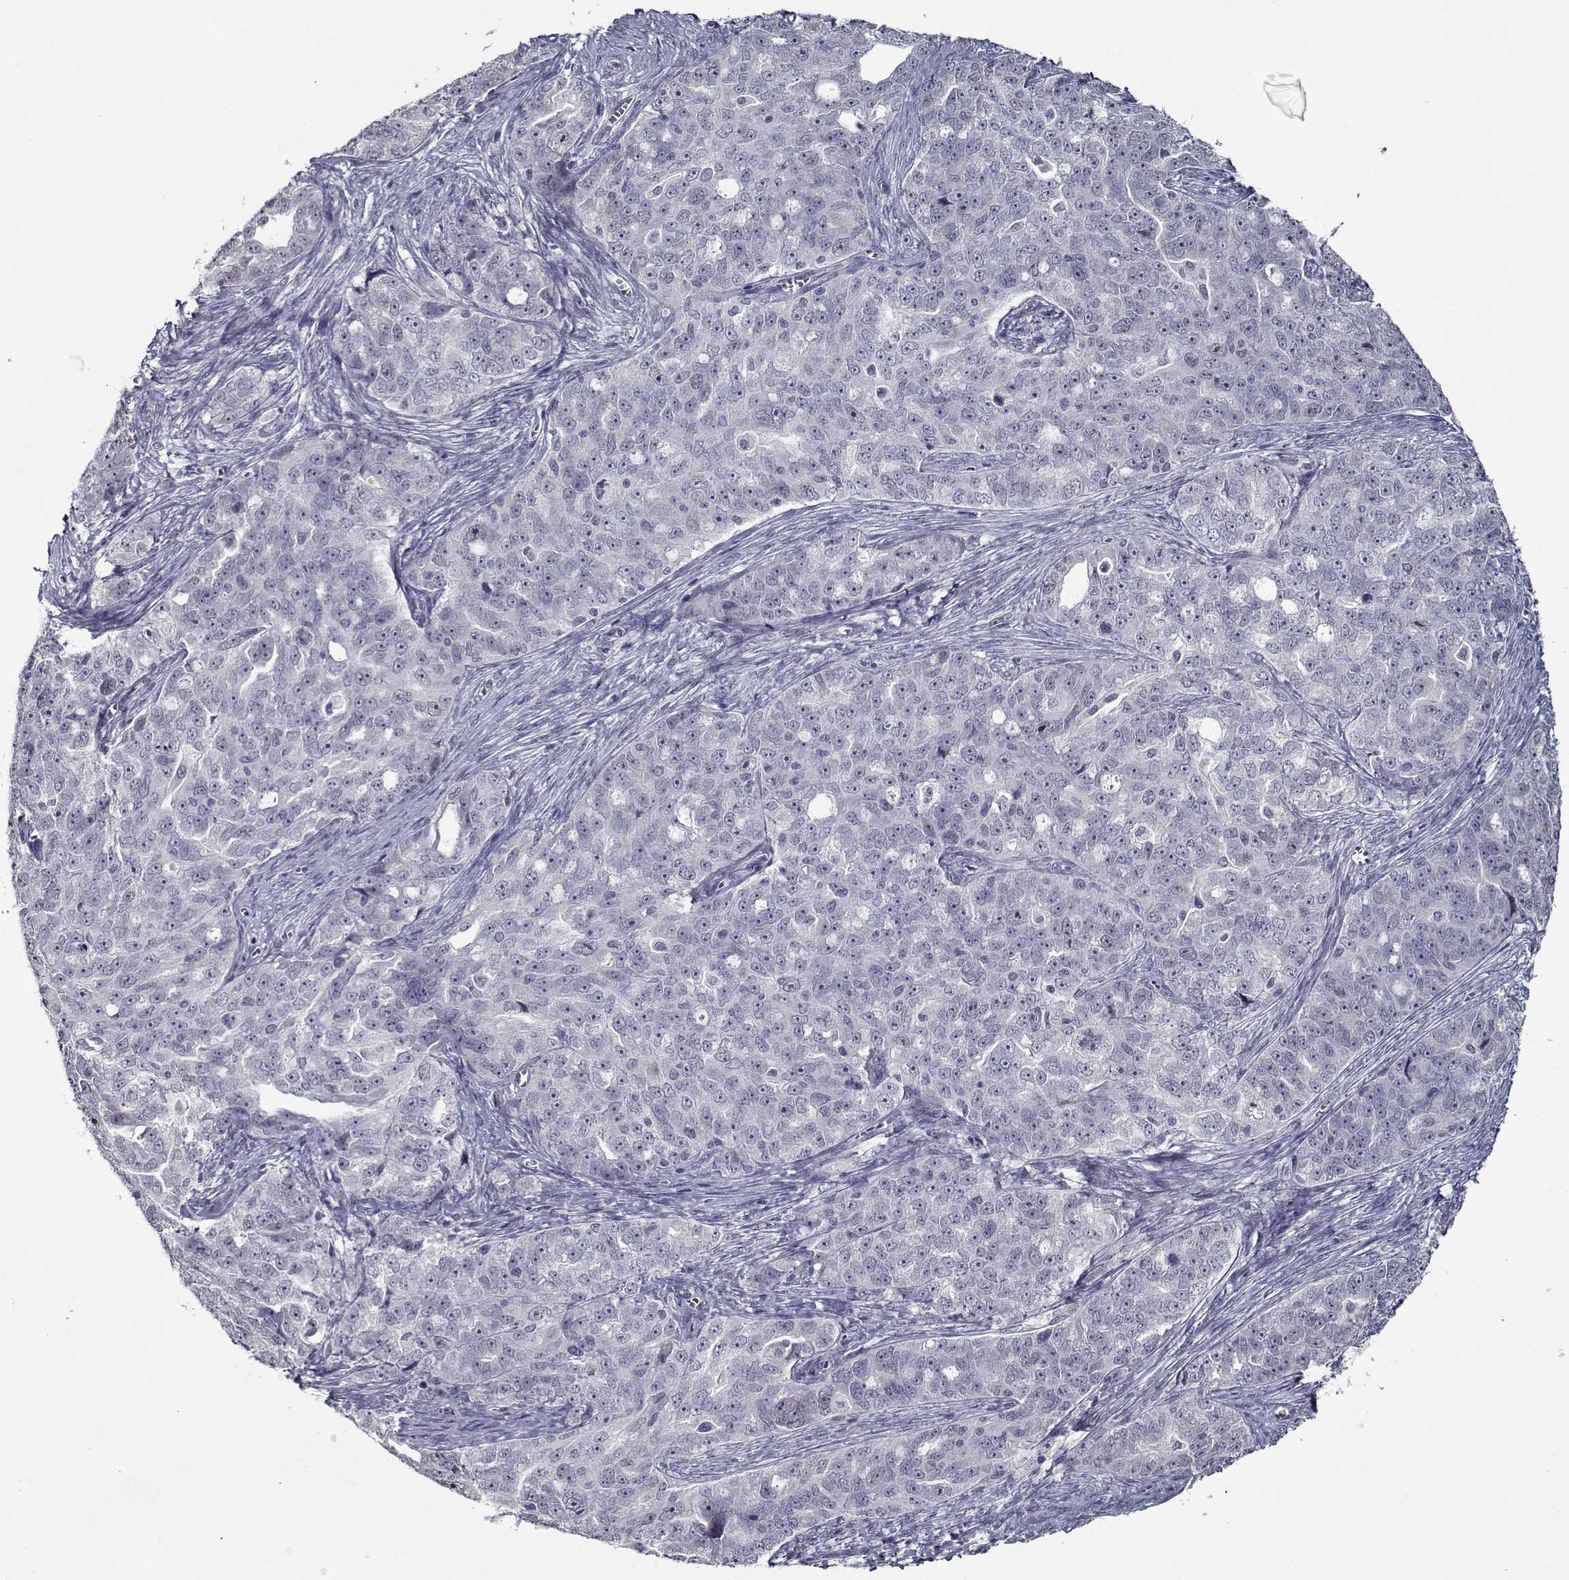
{"staining": {"intensity": "negative", "quantity": "none", "location": "none"}, "tissue": "ovarian cancer", "cell_type": "Tumor cells", "image_type": "cancer", "snomed": [{"axis": "morphology", "description": "Cystadenocarcinoma, serous, NOS"}, {"axis": "topography", "description": "Ovary"}], "caption": "Tumor cells are negative for protein expression in human serous cystadenocarcinoma (ovarian).", "gene": "SEC16B", "patient": {"sex": "female", "age": 51}}